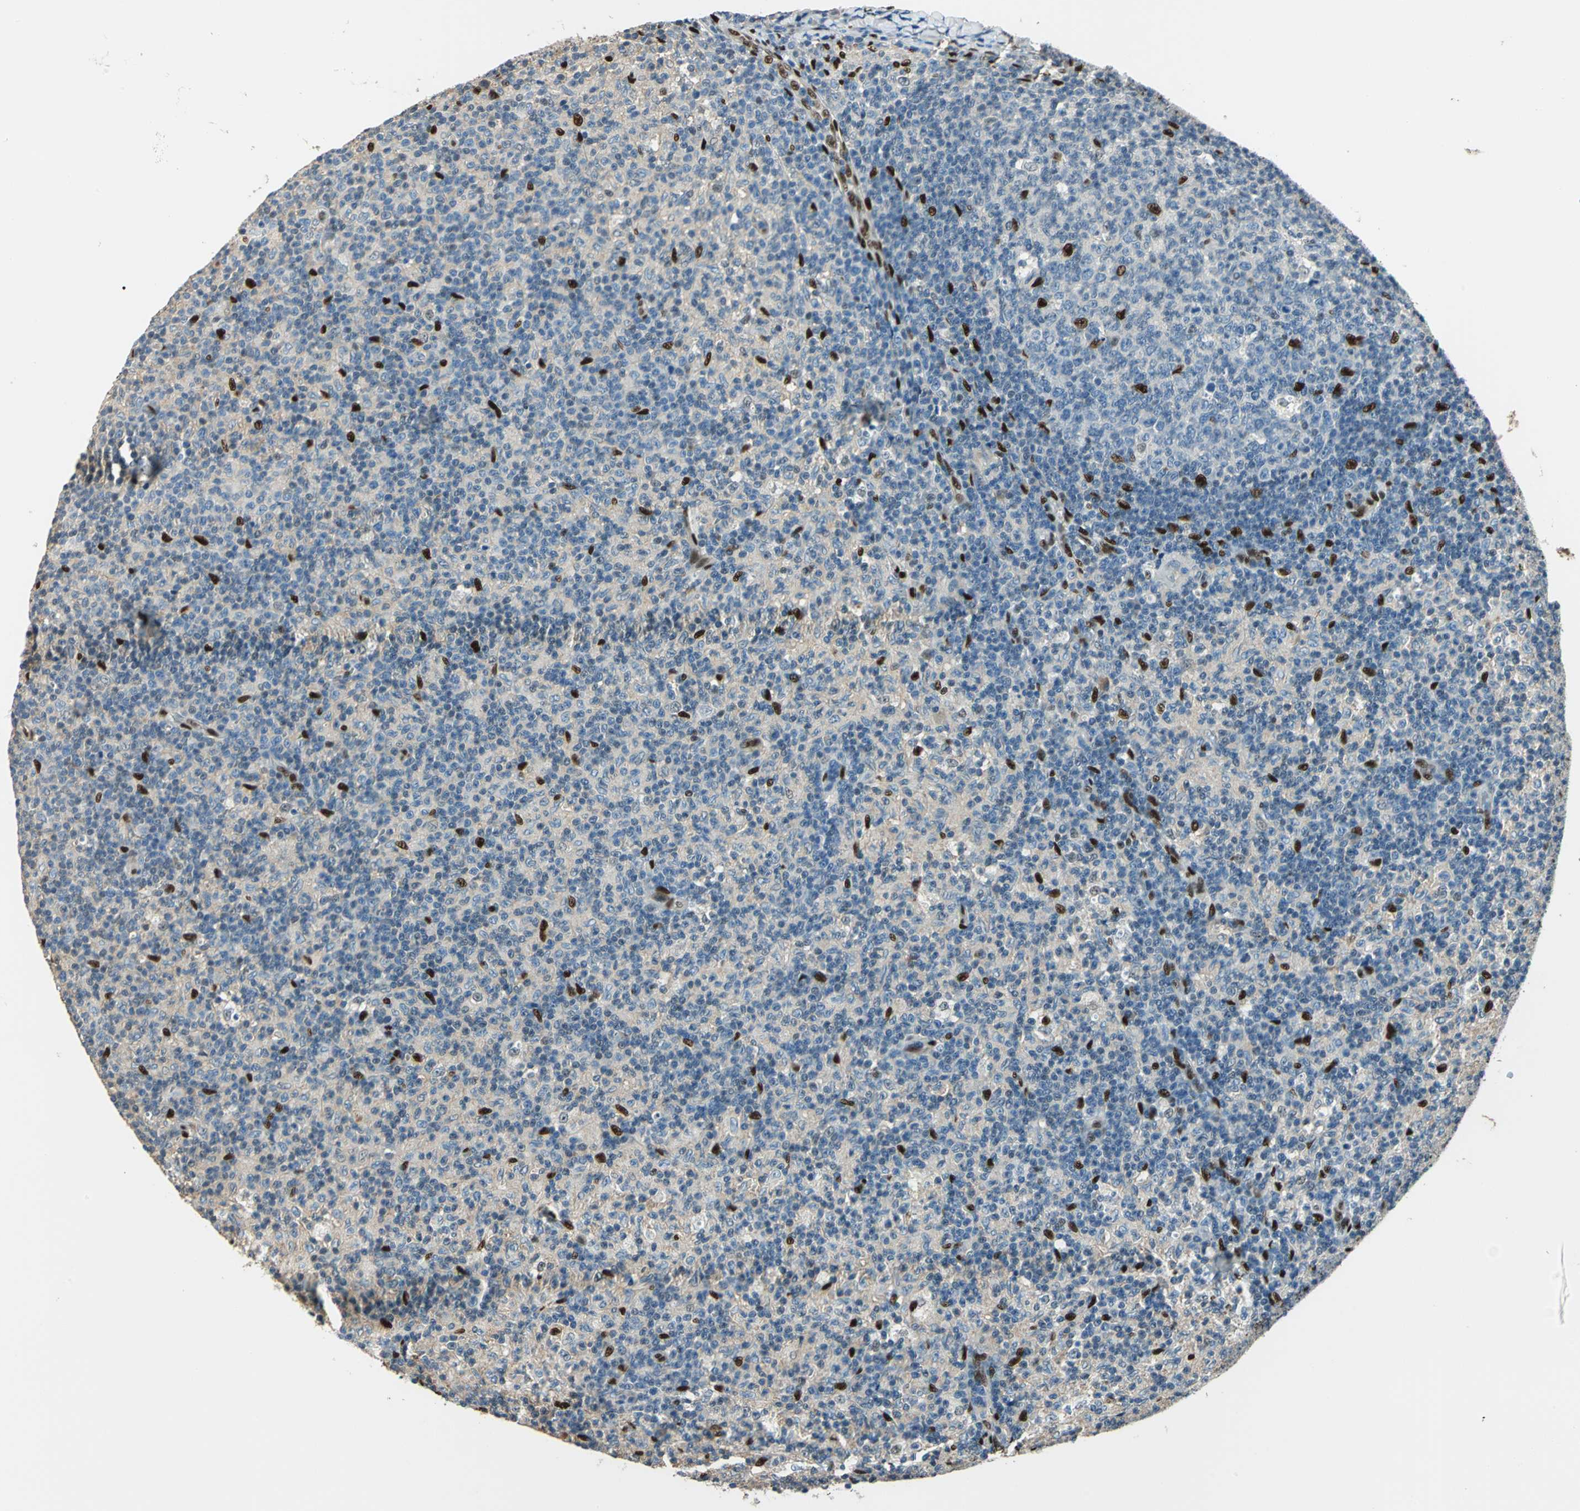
{"staining": {"intensity": "strong", "quantity": "<25%", "location": "nuclear"}, "tissue": "lymph node", "cell_type": "Germinal center cells", "image_type": "normal", "snomed": [{"axis": "morphology", "description": "Normal tissue, NOS"}, {"axis": "morphology", "description": "Inflammation, NOS"}, {"axis": "topography", "description": "Lymph node"}], "caption": "Unremarkable lymph node displays strong nuclear expression in about <25% of germinal center cells, visualized by immunohistochemistry.", "gene": "NFIA", "patient": {"sex": "male", "age": 55}}